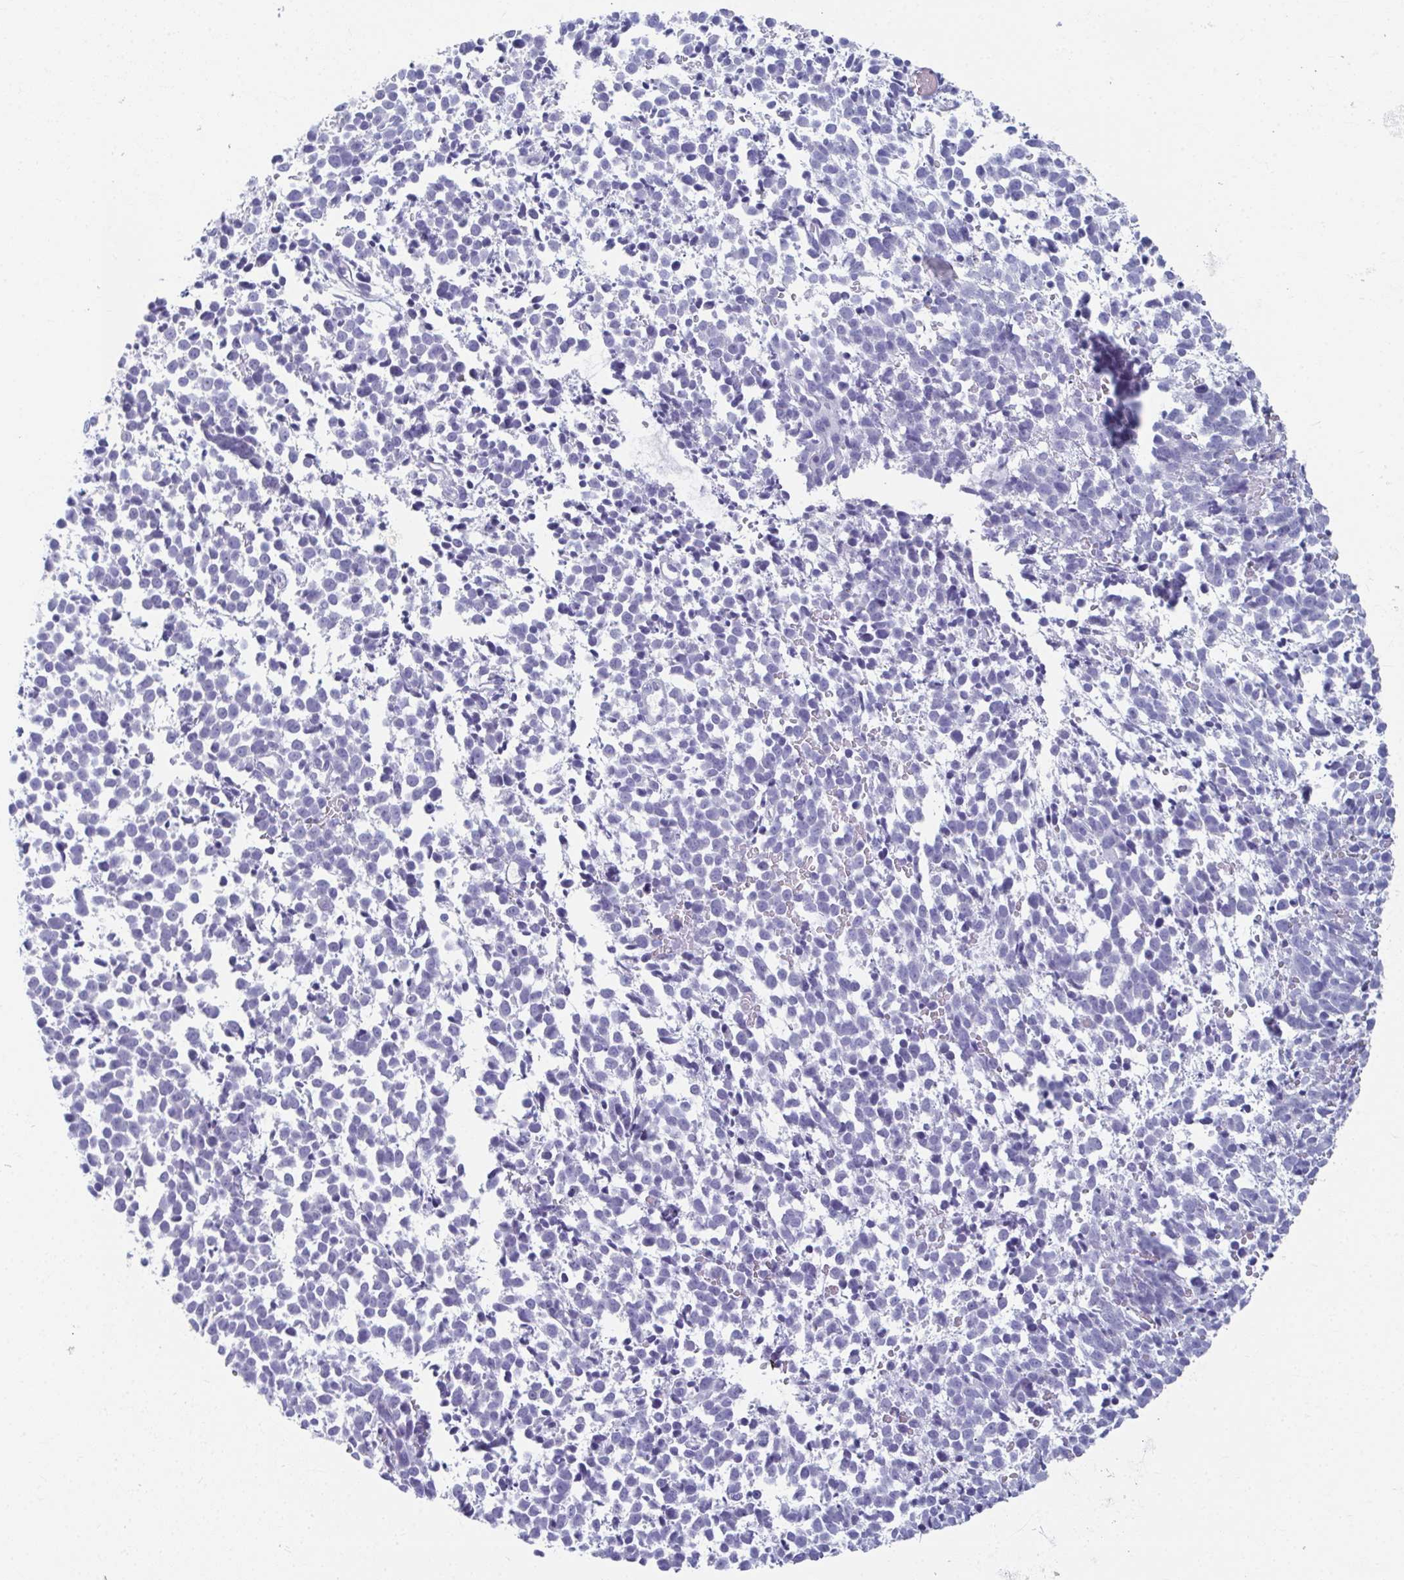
{"staining": {"intensity": "negative", "quantity": "none", "location": "none"}, "tissue": "melanoma", "cell_type": "Tumor cells", "image_type": "cancer", "snomed": [{"axis": "morphology", "description": "Malignant melanoma, NOS"}, {"axis": "topography", "description": "Skin"}], "caption": "DAB (3,3'-diaminobenzidine) immunohistochemical staining of human malignant melanoma shows no significant positivity in tumor cells. The staining is performed using DAB (3,3'-diaminobenzidine) brown chromogen with nuclei counter-stained in using hematoxylin.", "gene": "GHRL", "patient": {"sex": "female", "age": 70}}